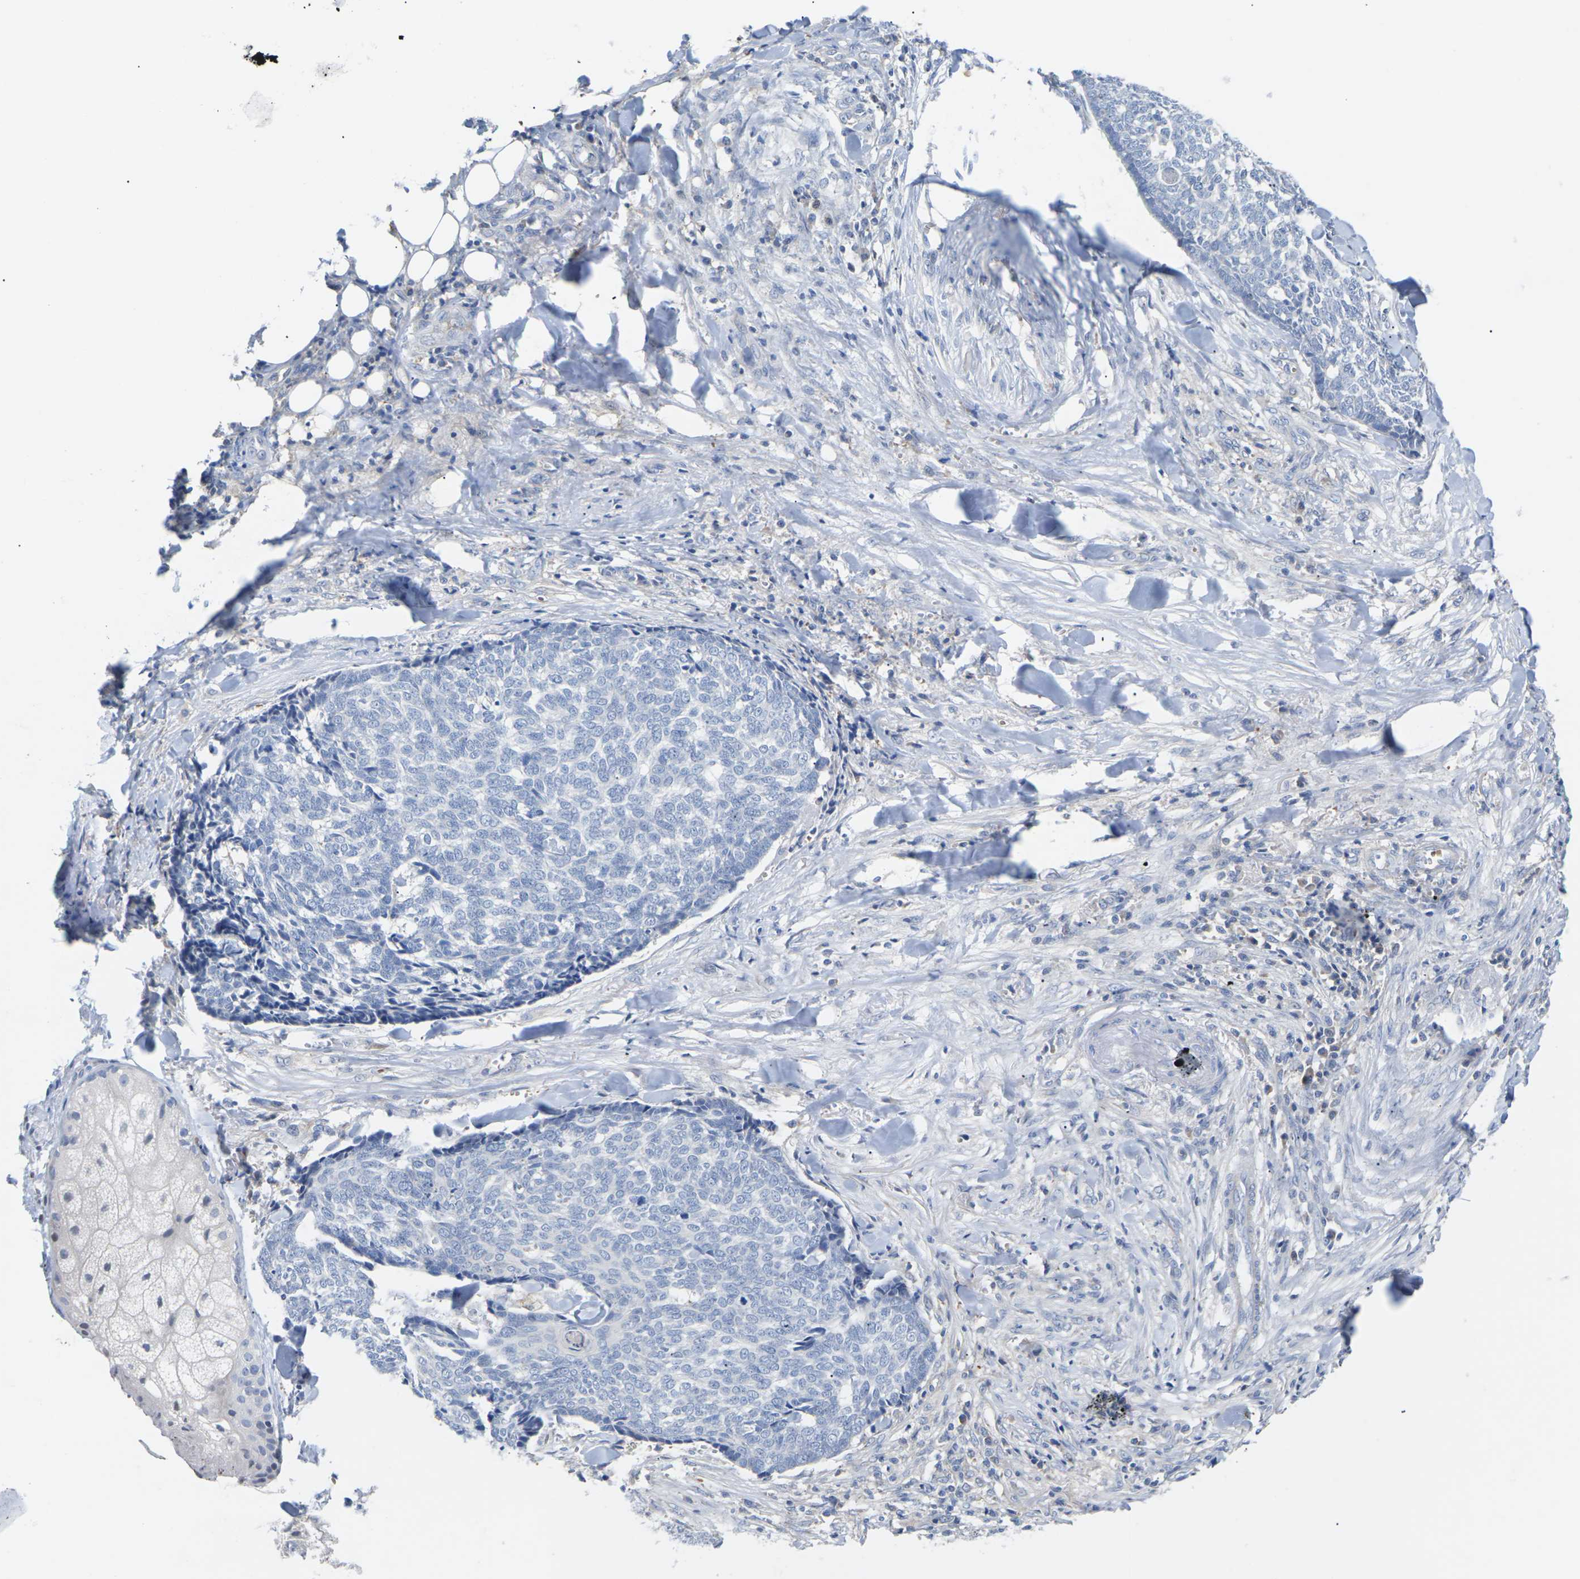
{"staining": {"intensity": "negative", "quantity": "none", "location": "none"}, "tissue": "skin cancer", "cell_type": "Tumor cells", "image_type": "cancer", "snomed": [{"axis": "morphology", "description": "Basal cell carcinoma"}, {"axis": "topography", "description": "Skin"}], "caption": "Human skin cancer (basal cell carcinoma) stained for a protein using IHC displays no staining in tumor cells.", "gene": "TMCO4", "patient": {"sex": "male", "age": 84}}